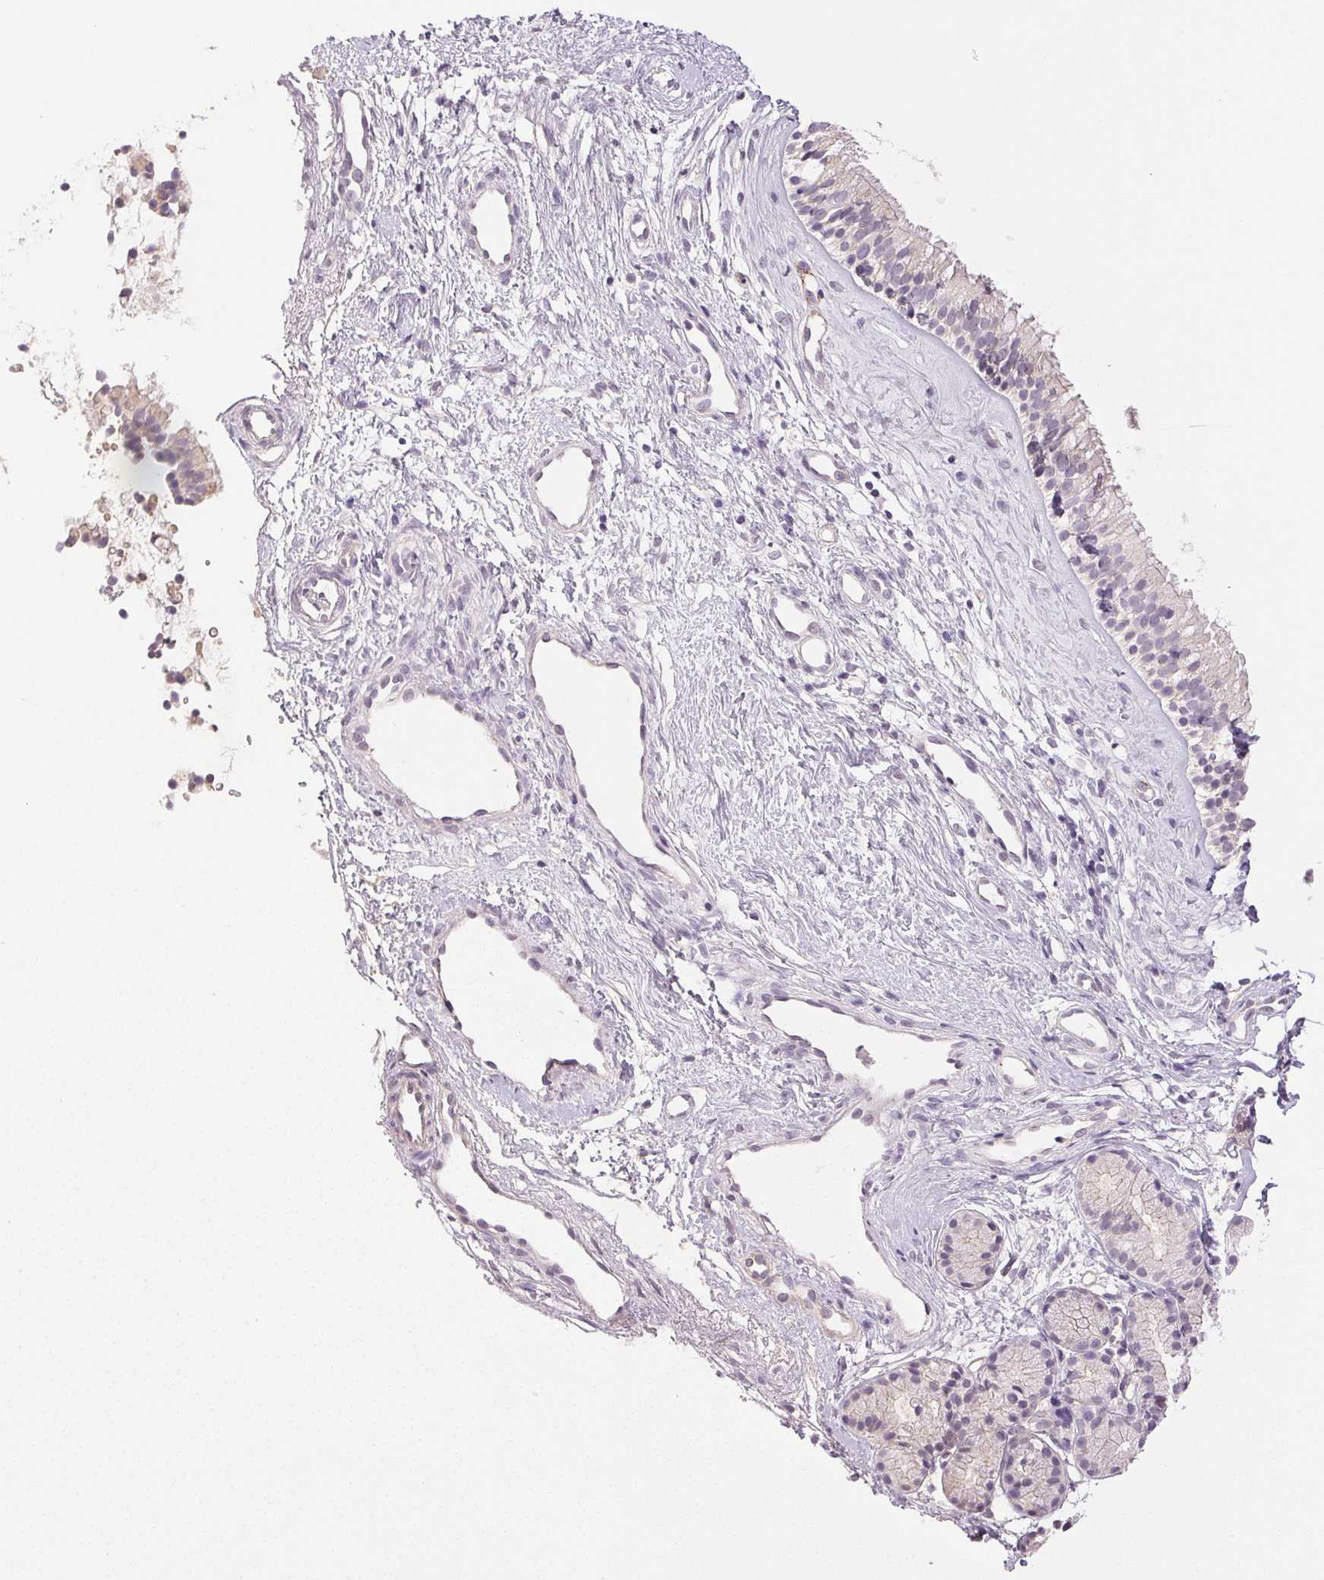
{"staining": {"intensity": "negative", "quantity": "none", "location": "none"}, "tissue": "nasopharynx", "cell_type": "Respiratory epithelial cells", "image_type": "normal", "snomed": [{"axis": "morphology", "description": "Normal tissue, NOS"}, {"axis": "topography", "description": "Nasopharynx"}], "caption": "Nasopharynx stained for a protein using immunohistochemistry (IHC) reveals no expression respiratory epithelial cells.", "gene": "PLCB1", "patient": {"sex": "male", "age": 58}}